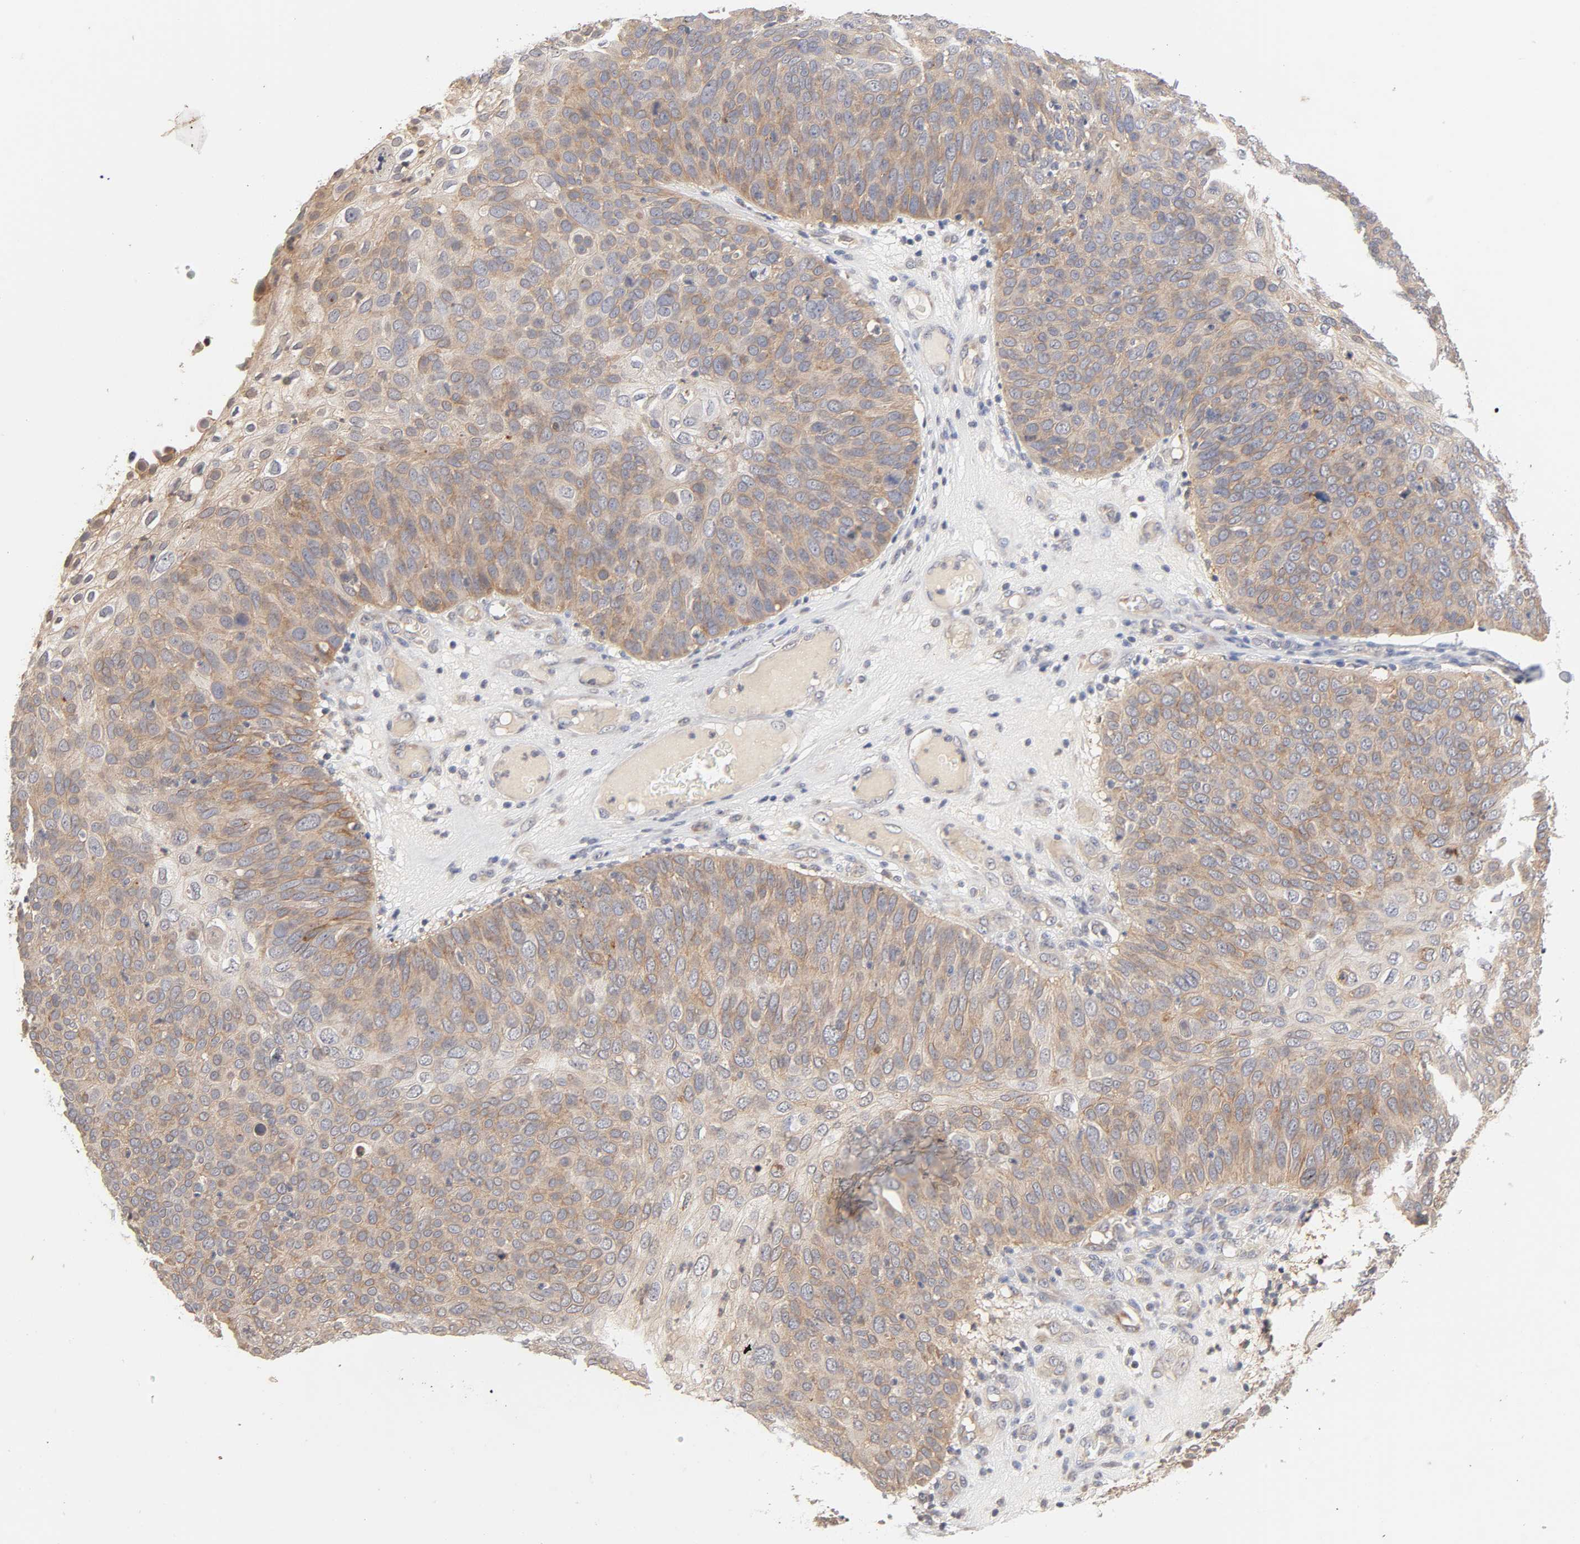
{"staining": {"intensity": "weak", "quantity": ">75%", "location": "cytoplasmic/membranous"}, "tissue": "skin cancer", "cell_type": "Tumor cells", "image_type": "cancer", "snomed": [{"axis": "morphology", "description": "Squamous cell carcinoma, NOS"}, {"axis": "topography", "description": "Skin"}], "caption": "Immunohistochemical staining of skin squamous cell carcinoma shows low levels of weak cytoplasmic/membranous protein expression in approximately >75% of tumor cells.", "gene": "CXADR", "patient": {"sex": "male", "age": 87}}